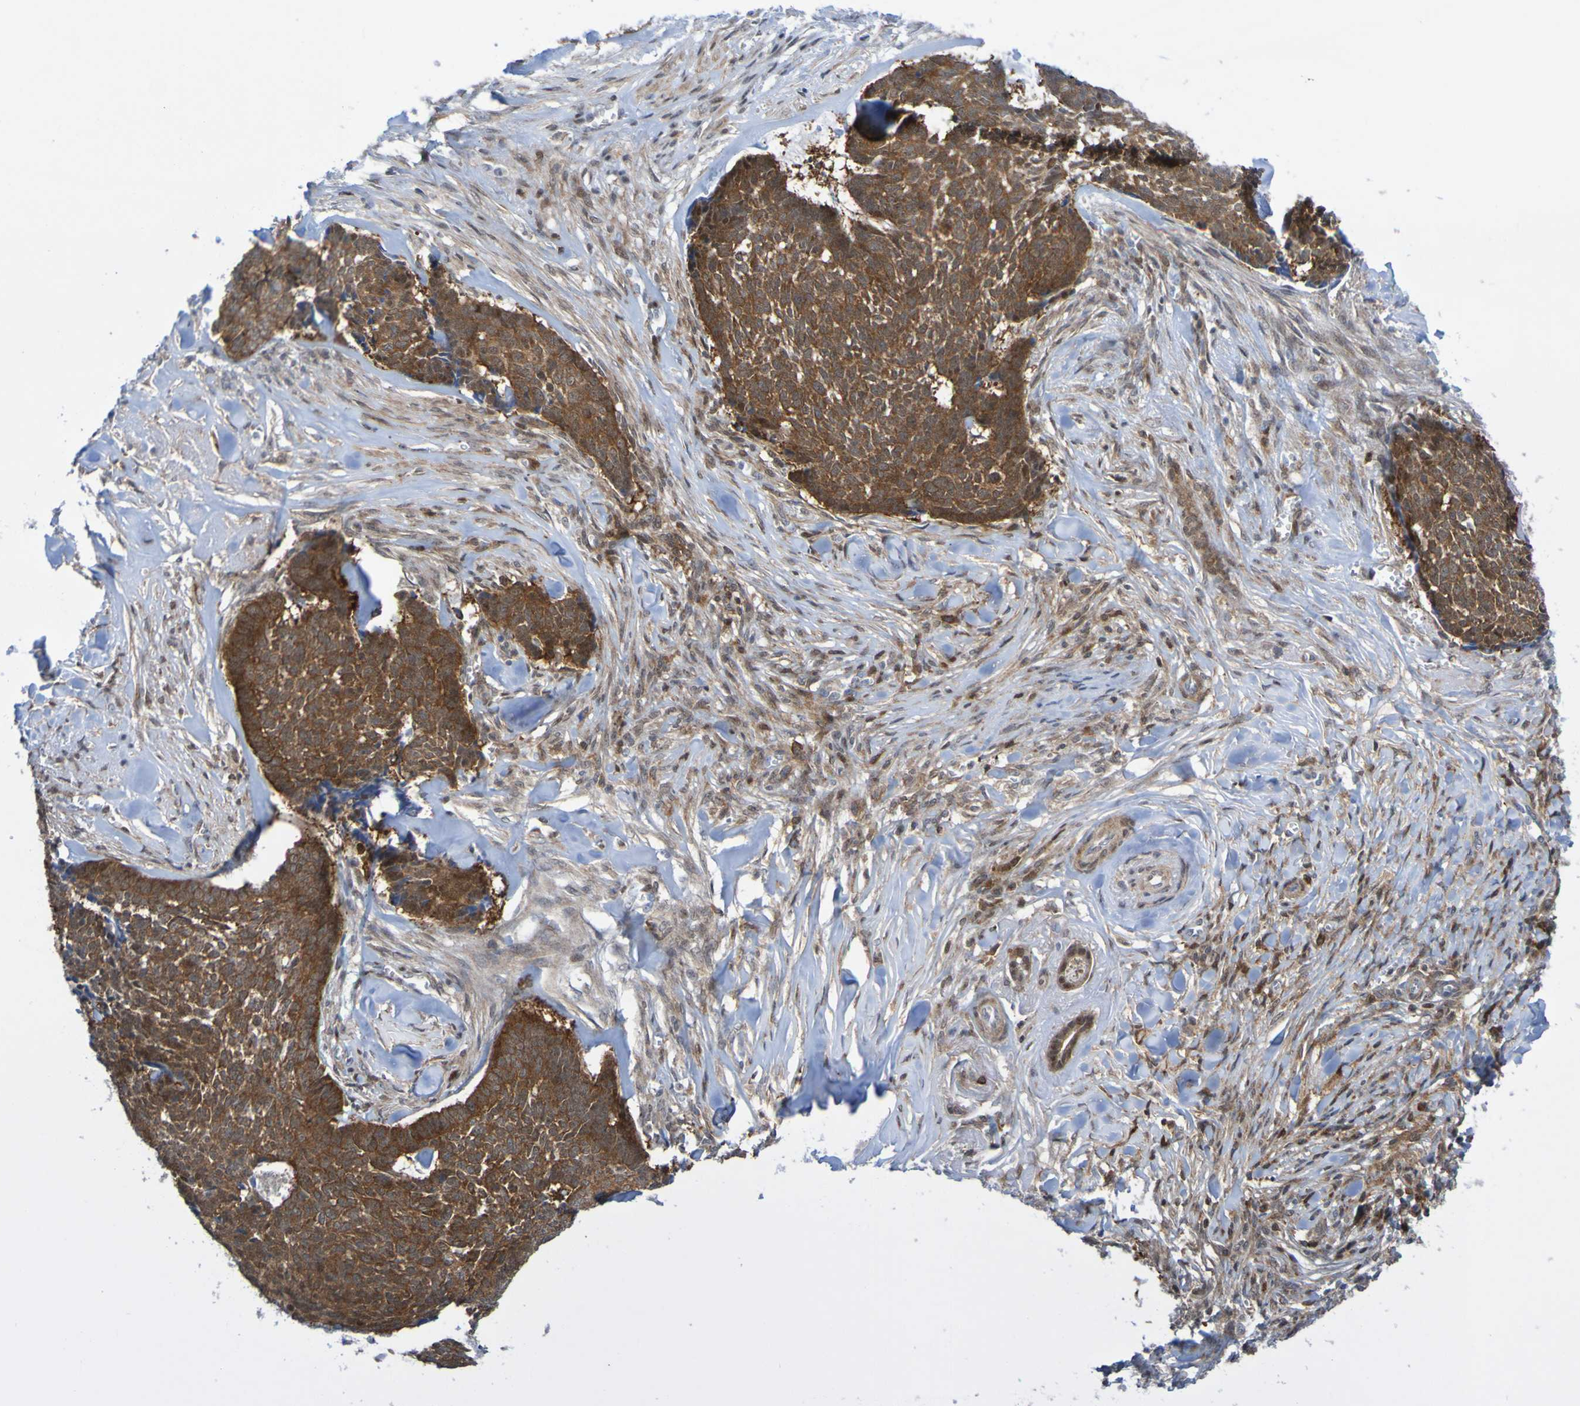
{"staining": {"intensity": "strong", "quantity": ">75%", "location": "cytoplasmic/membranous"}, "tissue": "skin cancer", "cell_type": "Tumor cells", "image_type": "cancer", "snomed": [{"axis": "morphology", "description": "Basal cell carcinoma"}, {"axis": "topography", "description": "Skin"}], "caption": "The histopathology image shows staining of skin basal cell carcinoma, revealing strong cytoplasmic/membranous protein expression (brown color) within tumor cells. (DAB (3,3'-diaminobenzidine) = brown stain, brightfield microscopy at high magnification).", "gene": "ATIC", "patient": {"sex": "male", "age": 84}}